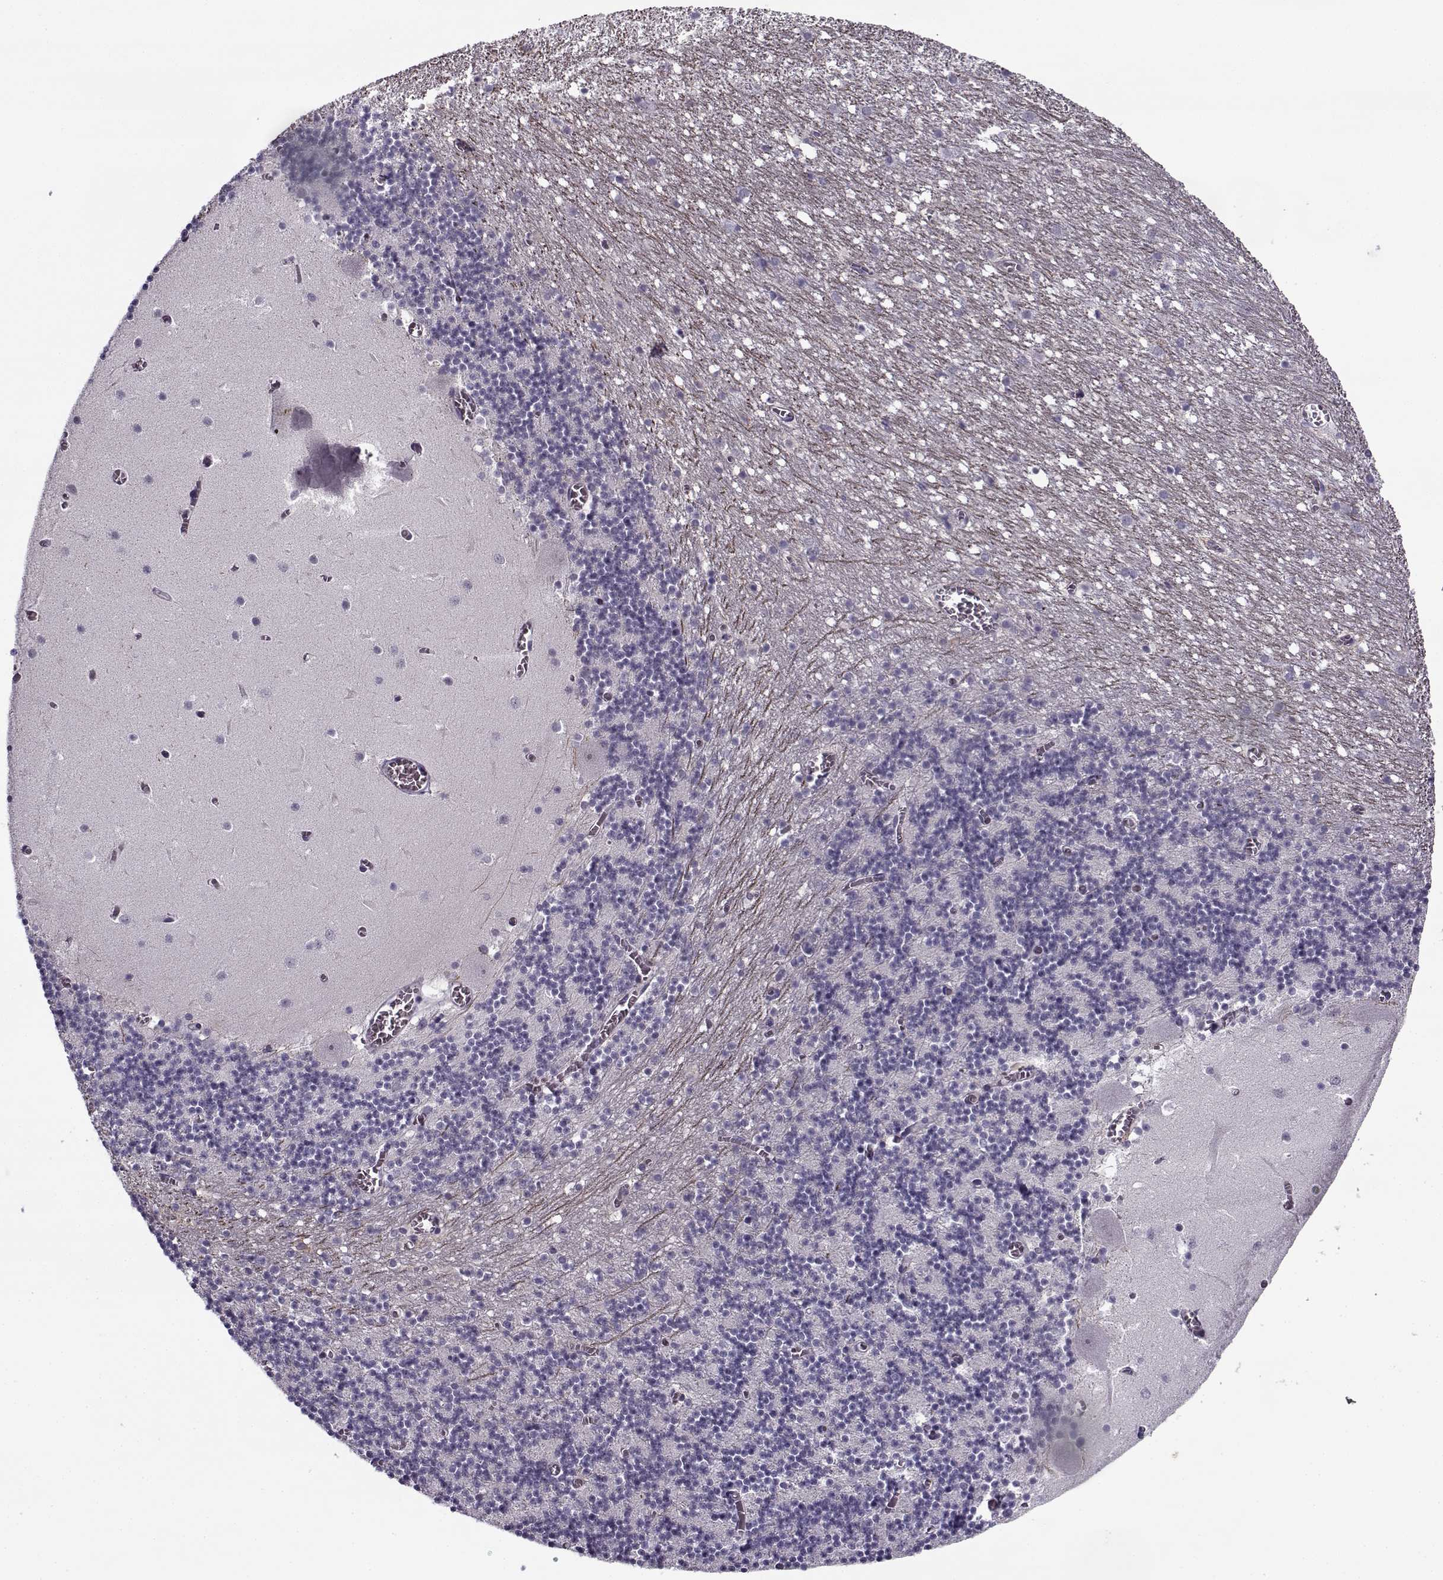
{"staining": {"intensity": "negative", "quantity": "none", "location": "none"}, "tissue": "cerebellum", "cell_type": "Cells in granular layer", "image_type": "normal", "snomed": [{"axis": "morphology", "description": "Normal tissue, NOS"}, {"axis": "topography", "description": "Cerebellum"}], "caption": "This is an immunohistochemistry image of benign human cerebellum. There is no positivity in cells in granular layer.", "gene": "PNMT", "patient": {"sex": "female", "age": 28}}